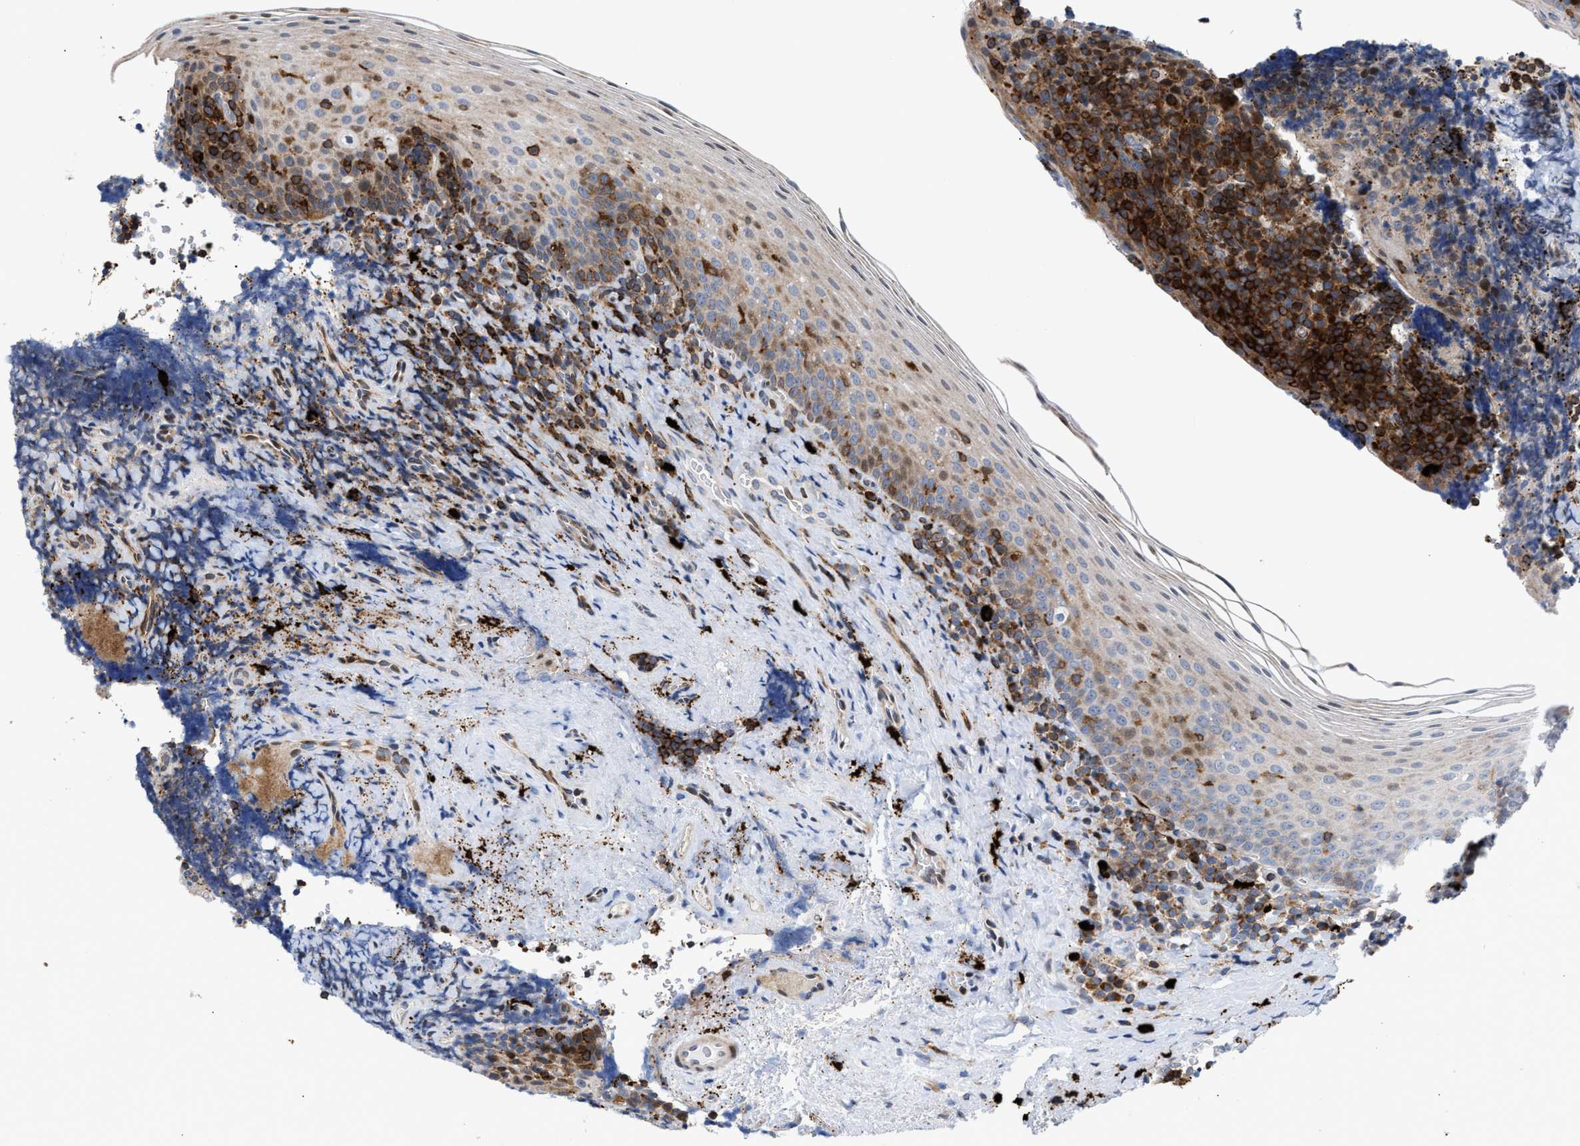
{"staining": {"intensity": "moderate", "quantity": ">75%", "location": "cytoplasmic/membranous"}, "tissue": "tonsil", "cell_type": "Germinal center cells", "image_type": "normal", "snomed": [{"axis": "morphology", "description": "Normal tissue, NOS"}, {"axis": "morphology", "description": "Inflammation, NOS"}, {"axis": "topography", "description": "Tonsil"}], "caption": "A brown stain labels moderate cytoplasmic/membranous positivity of a protein in germinal center cells of benign human tonsil. Ihc stains the protein in brown and the nuclei are stained blue.", "gene": "ATP9A", "patient": {"sex": "female", "age": 31}}